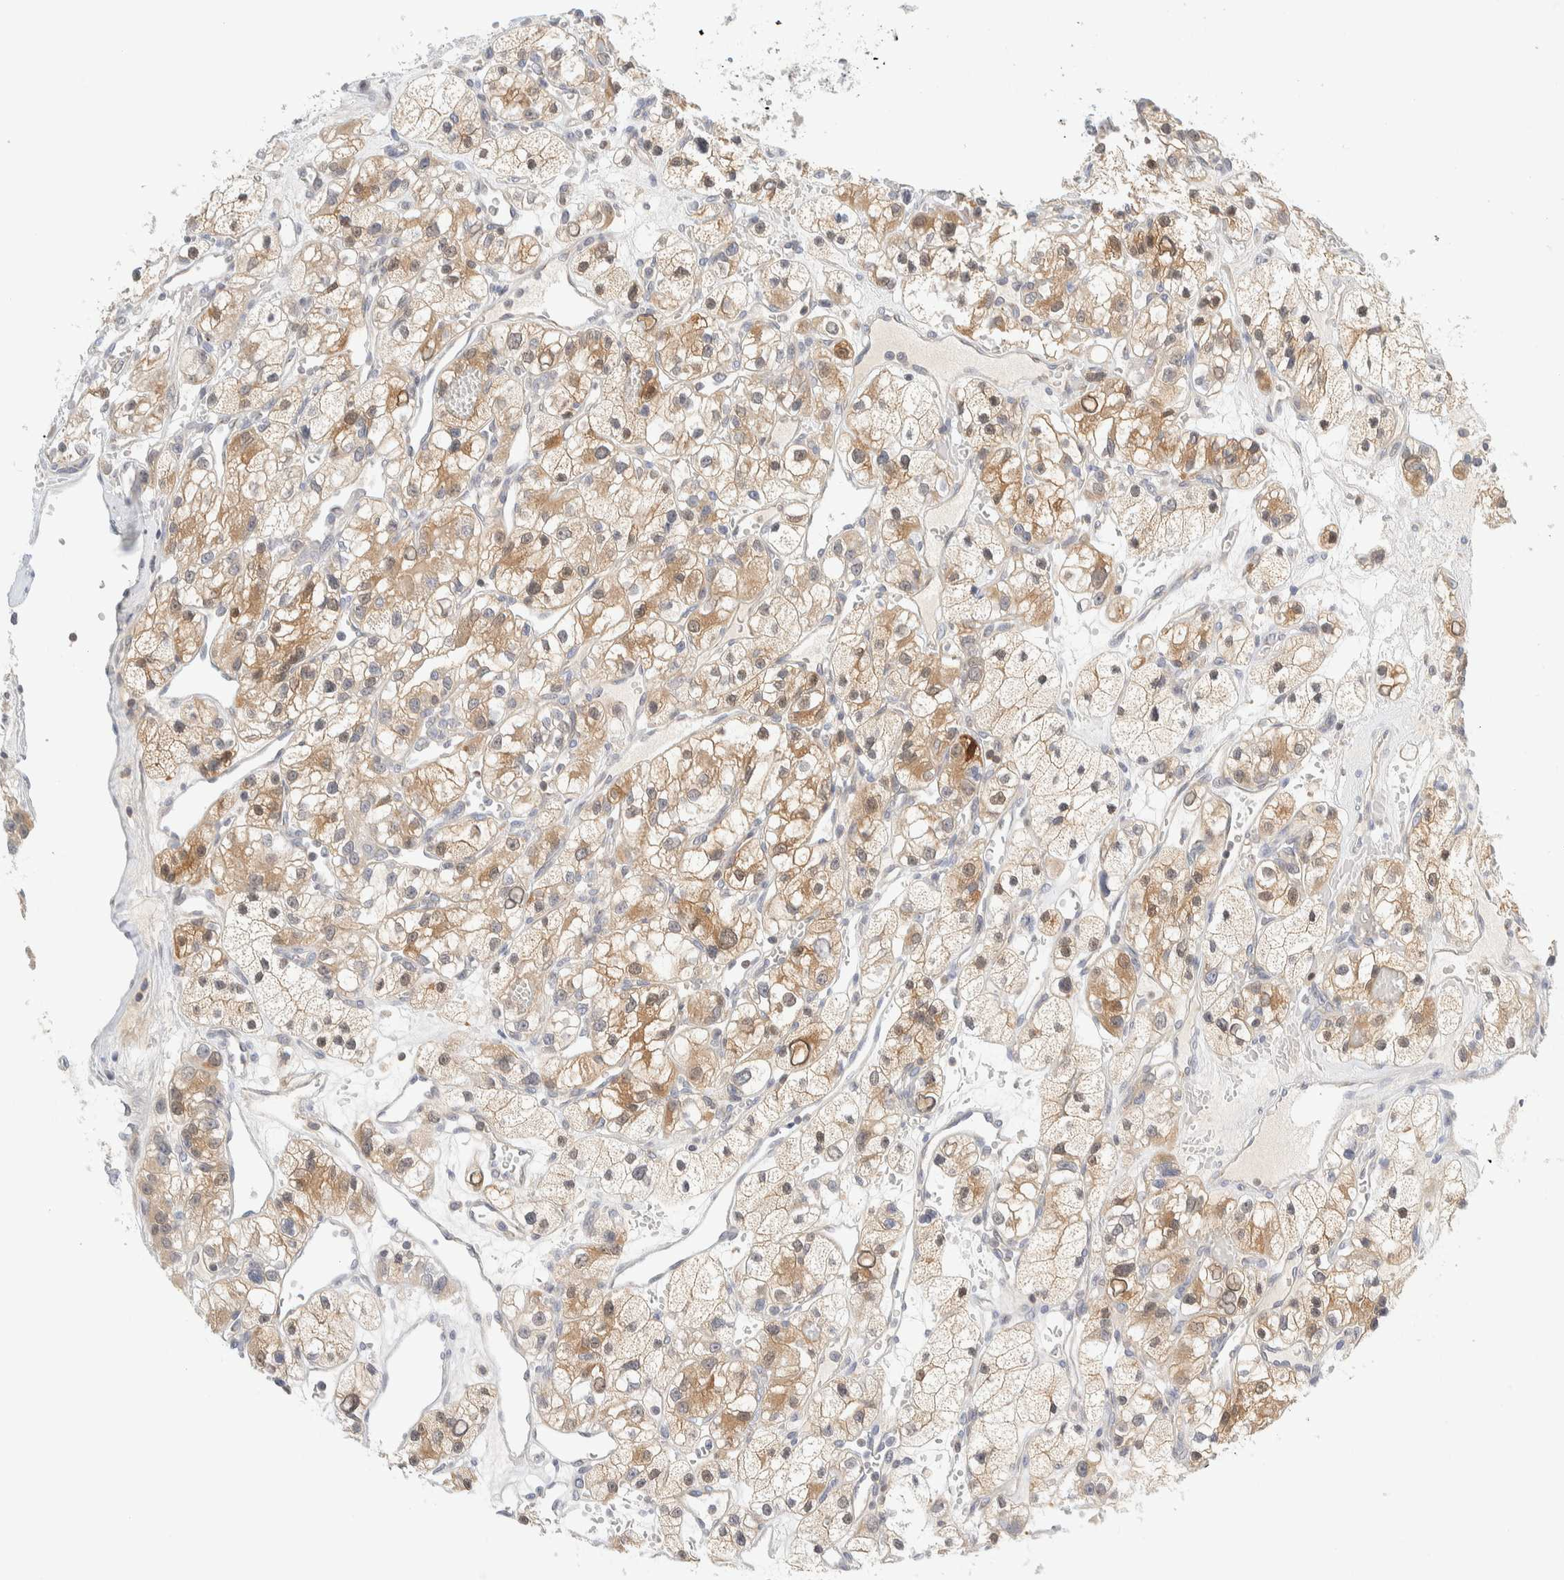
{"staining": {"intensity": "moderate", "quantity": "25%-75%", "location": "cytoplasmic/membranous"}, "tissue": "renal cancer", "cell_type": "Tumor cells", "image_type": "cancer", "snomed": [{"axis": "morphology", "description": "Adenocarcinoma, NOS"}, {"axis": "topography", "description": "Kidney"}], "caption": "The micrograph shows immunohistochemical staining of renal cancer (adenocarcinoma). There is moderate cytoplasmic/membranous expression is appreciated in approximately 25%-75% of tumor cells. (Stains: DAB in brown, nuclei in blue, Microscopy: brightfield microscopy at high magnification).", "gene": "PCYT2", "patient": {"sex": "female", "age": 57}}